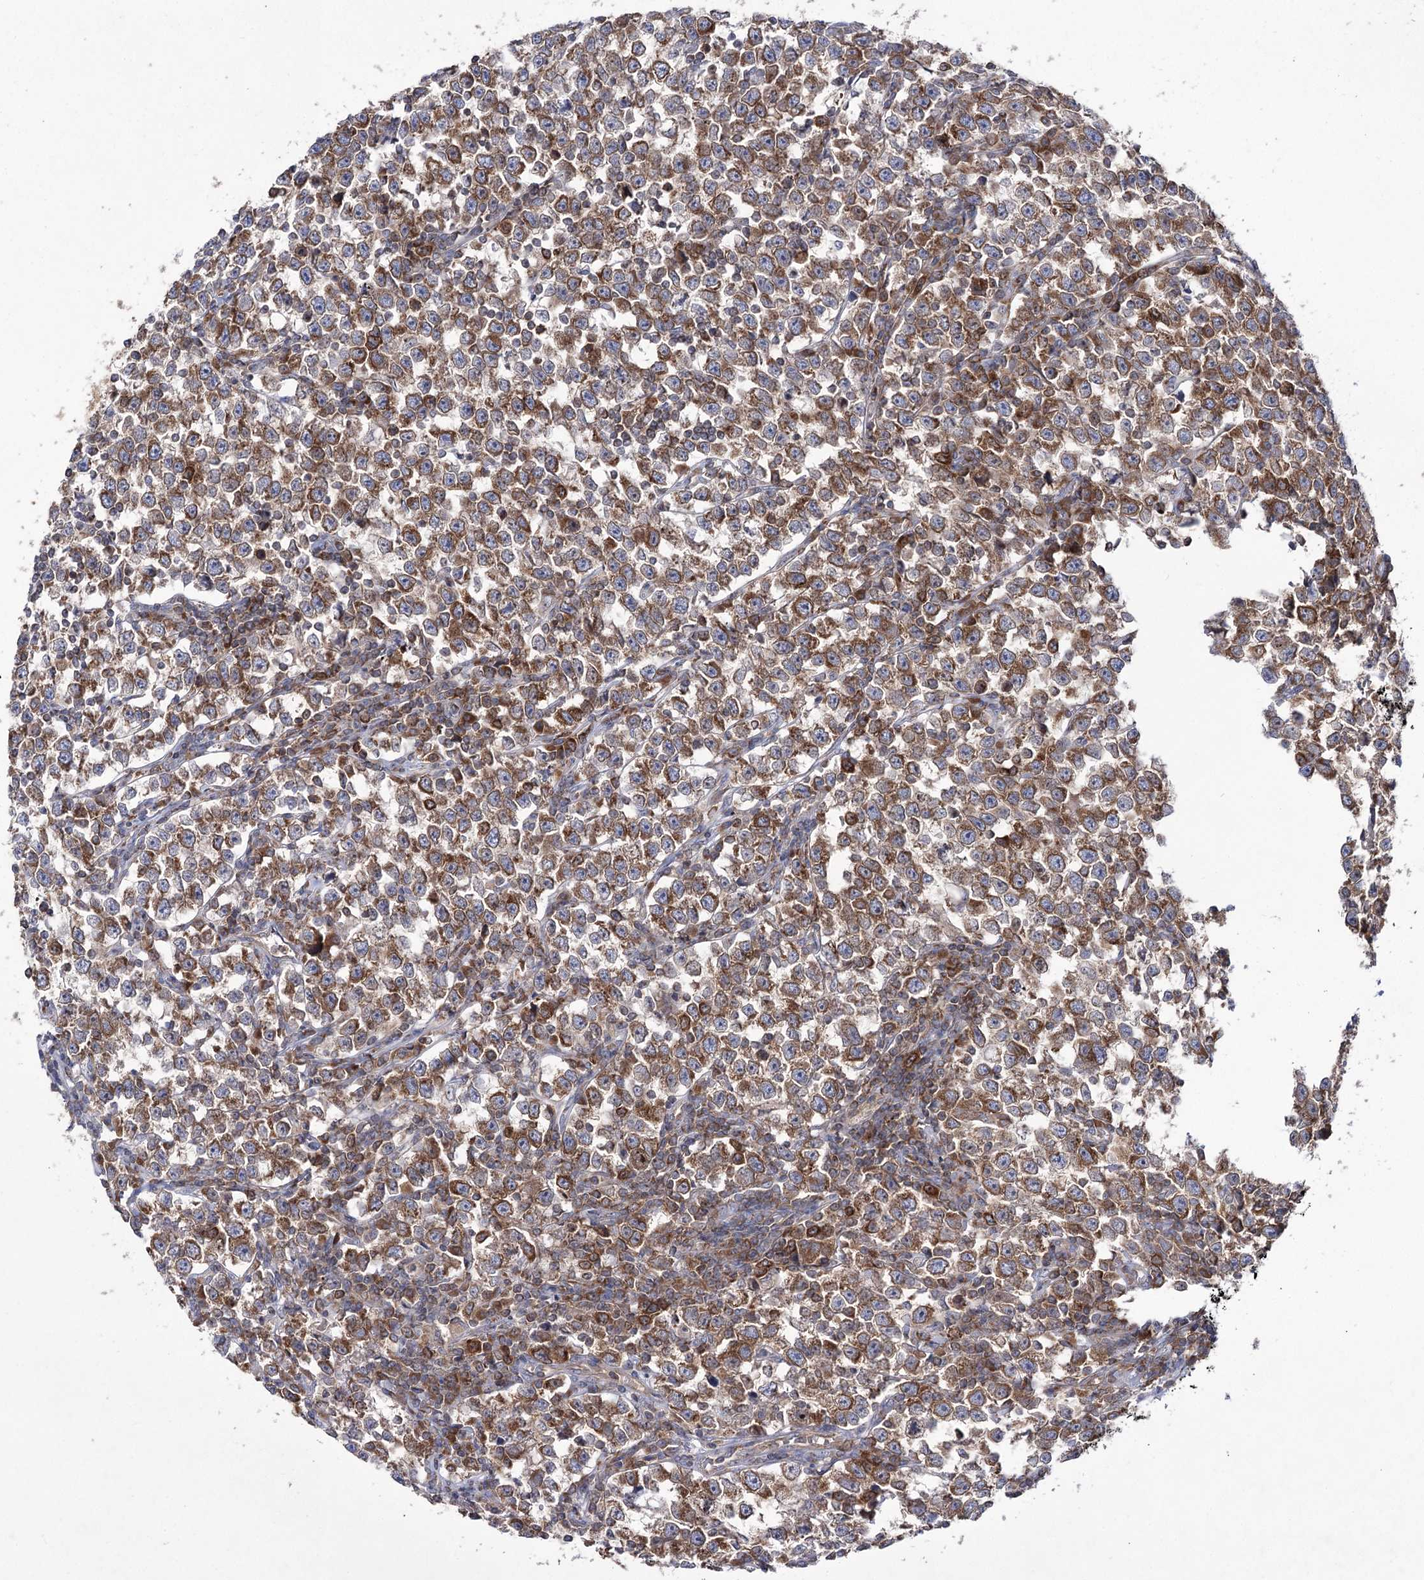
{"staining": {"intensity": "moderate", "quantity": ">75%", "location": "cytoplasmic/membranous"}, "tissue": "testis cancer", "cell_type": "Tumor cells", "image_type": "cancer", "snomed": [{"axis": "morphology", "description": "Normal tissue, NOS"}, {"axis": "morphology", "description": "Seminoma, NOS"}, {"axis": "topography", "description": "Testis"}], "caption": "Protein expression by immunohistochemistry (IHC) exhibits moderate cytoplasmic/membranous positivity in approximately >75% of tumor cells in testis cancer (seminoma).", "gene": "ZNF622", "patient": {"sex": "male", "age": 43}}